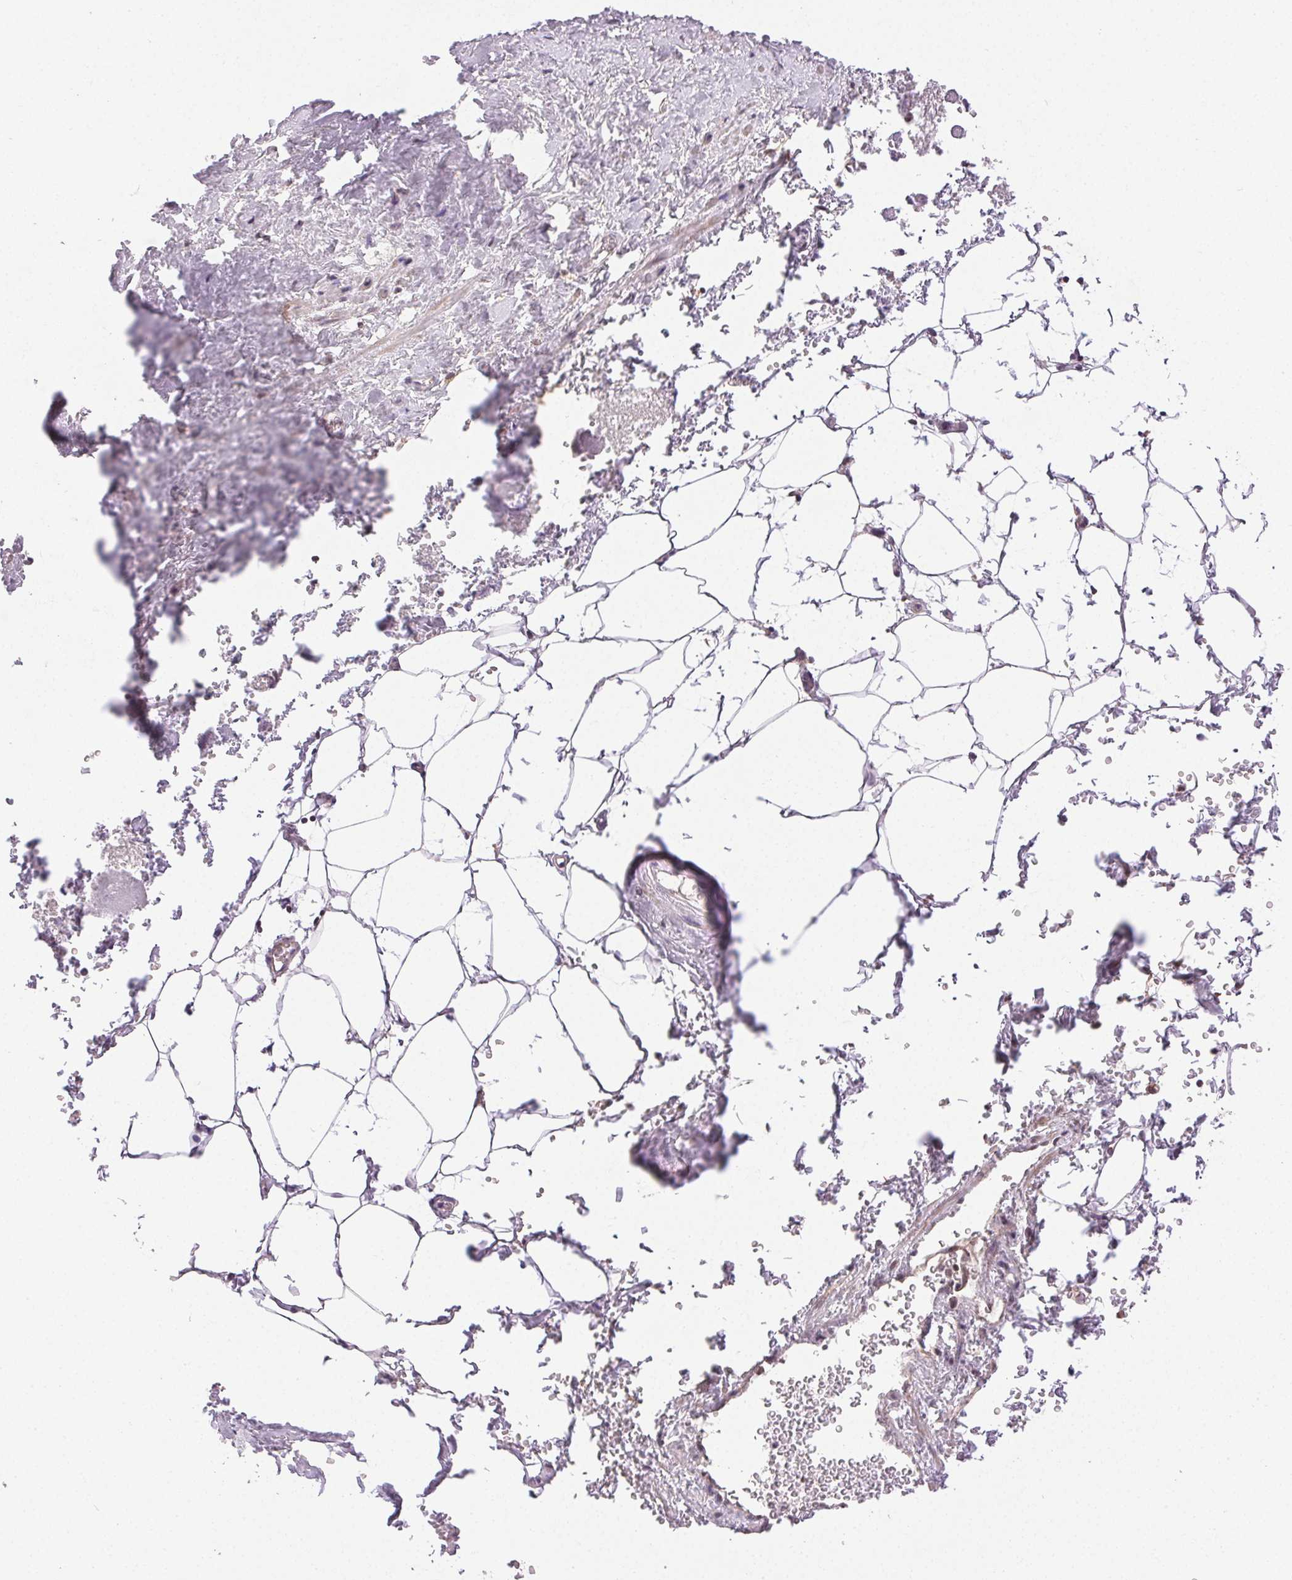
{"staining": {"intensity": "moderate", "quantity": "25%-75%", "location": "nuclear"}, "tissue": "adipose tissue", "cell_type": "Adipocytes", "image_type": "normal", "snomed": [{"axis": "morphology", "description": "Normal tissue, NOS"}, {"axis": "topography", "description": "Prostate"}, {"axis": "topography", "description": "Peripheral nerve tissue"}], "caption": "A medium amount of moderate nuclear staining is appreciated in about 25%-75% of adipocytes in unremarkable adipose tissue. Immunohistochemistry stains the protein in brown and the nuclei are stained blue.", "gene": "PIWIL4", "patient": {"sex": "male", "age": 55}}